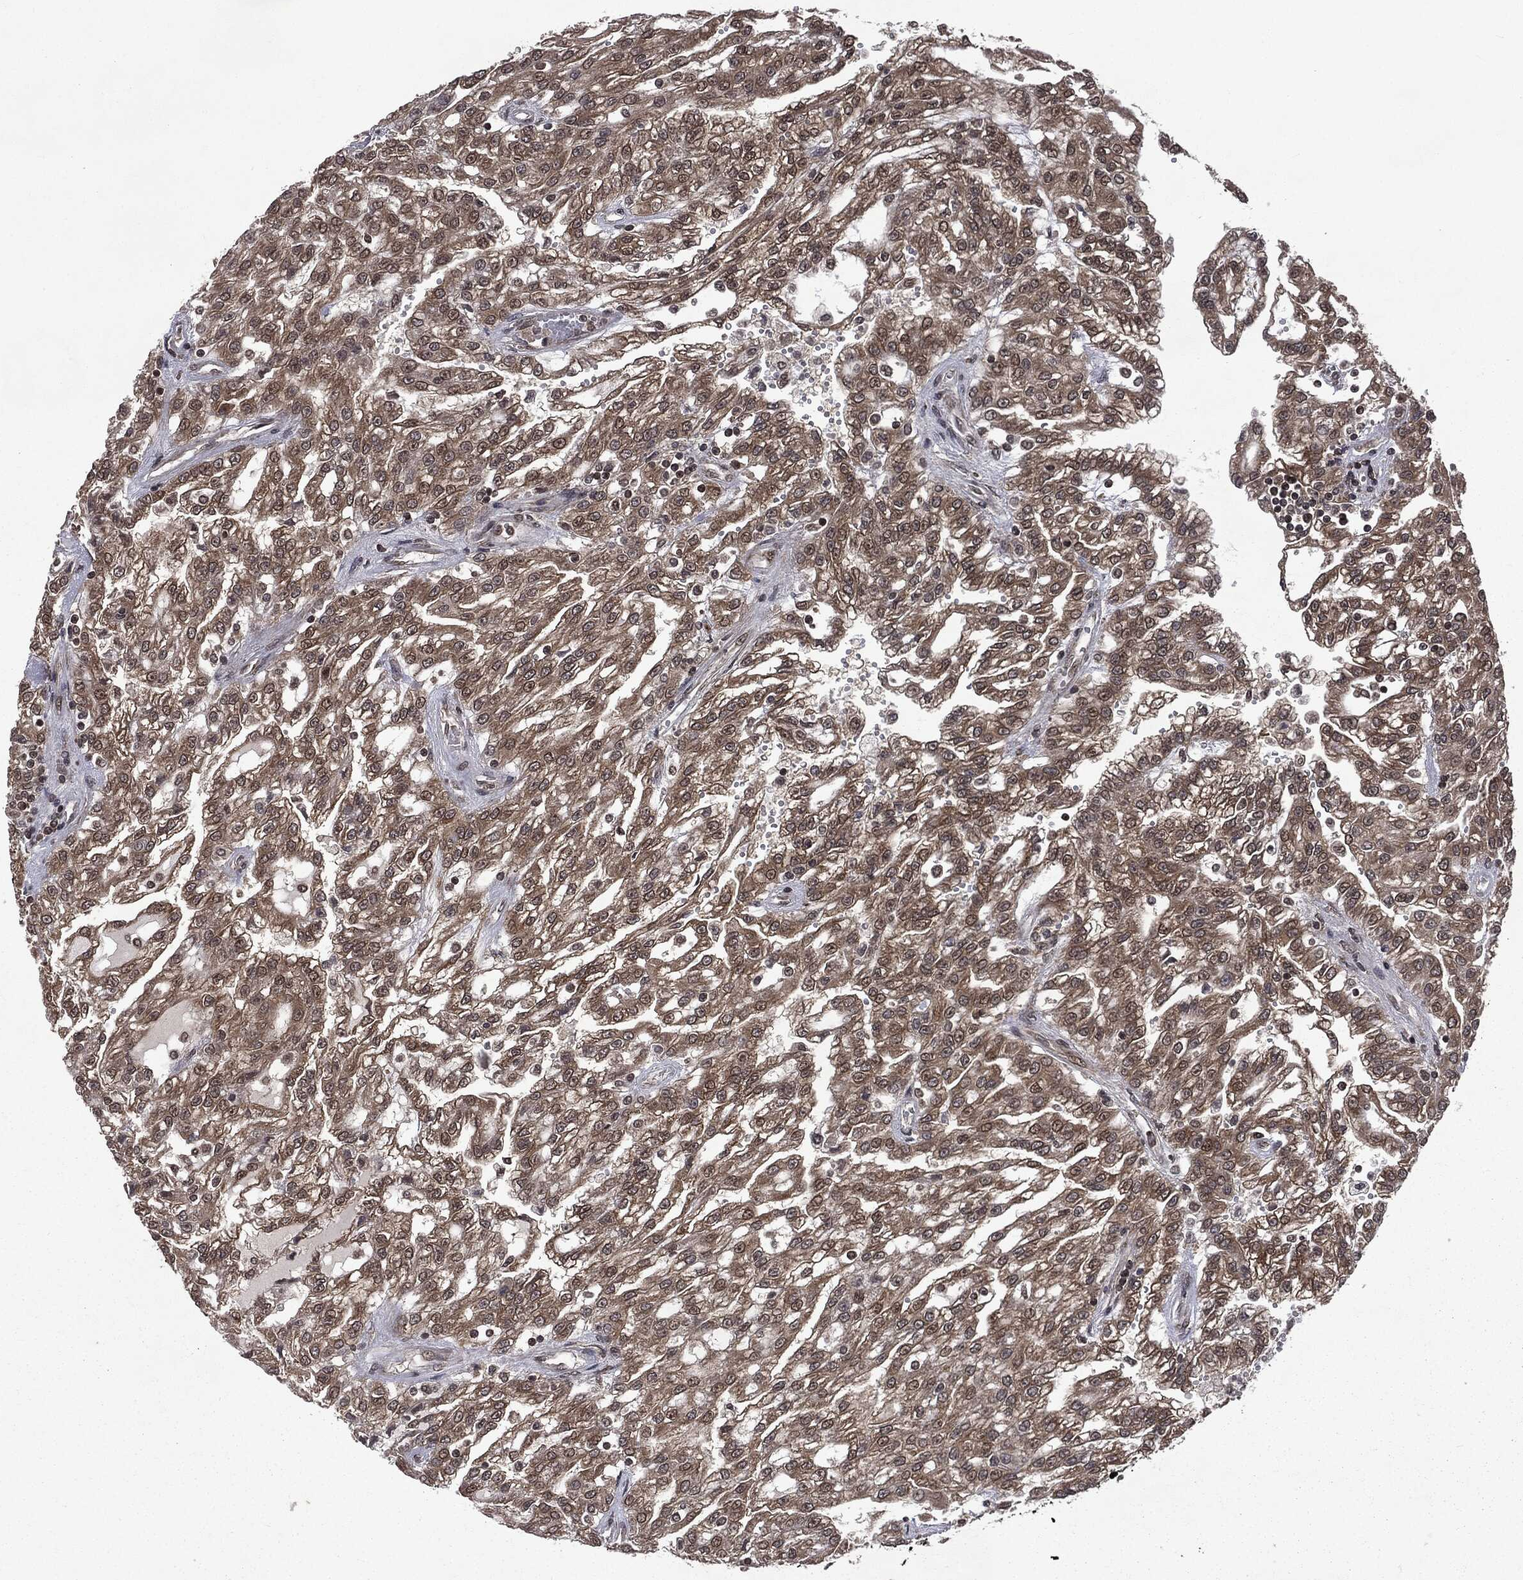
{"staining": {"intensity": "moderate", "quantity": ">75%", "location": "cytoplasmic/membranous"}, "tissue": "renal cancer", "cell_type": "Tumor cells", "image_type": "cancer", "snomed": [{"axis": "morphology", "description": "Adenocarcinoma, NOS"}, {"axis": "topography", "description": "Kidney"}], "caption": "Human renal cancer (adenocarcinoma) stained with a protein marker displays moderate staining in tumor cells.", "gene": "STAU2", "patient": {"sex": "male", "age": 63}}